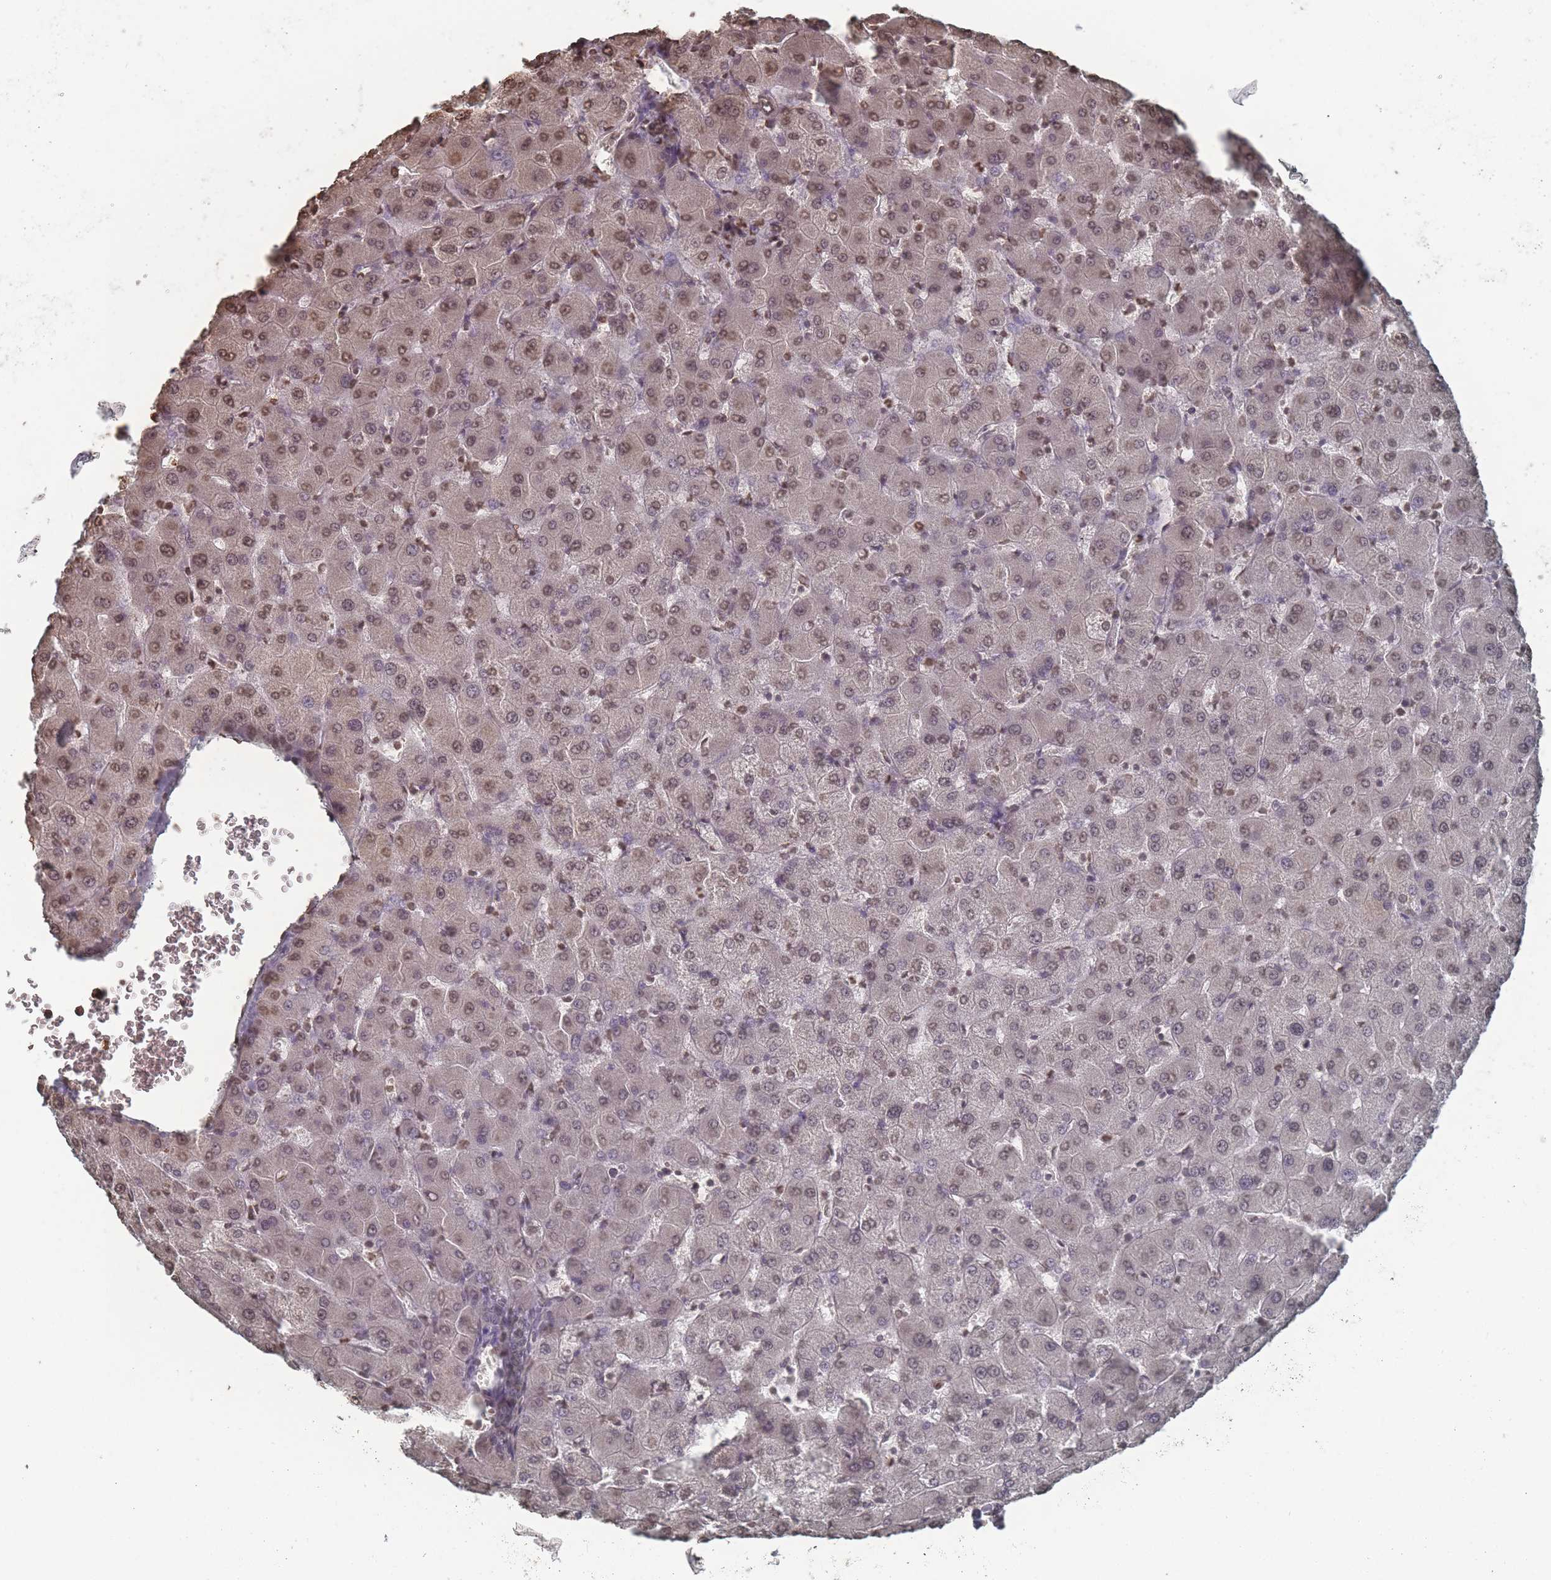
{"staining": {"intensity": "weak", "quantity": ">75%", "location": "nuclear"}, "tissue": "liver", "cell_type": "Cholangiocytes", "image_type": "normal", "snomed": [{"axis": "morphology", "description": "Normal tissue, NOS"}, {"axis": "topography", "description": "Liver"}], "caption": "DAB immunohistochemical staining of normal liver reveals weak nuclear protein staining in approximately >75% of cholangiocytes. (IHC, brightfield microscopy, high magnification).", "gene": "PLEKHG5", "patient": {"sex": "female", "age": 63}}